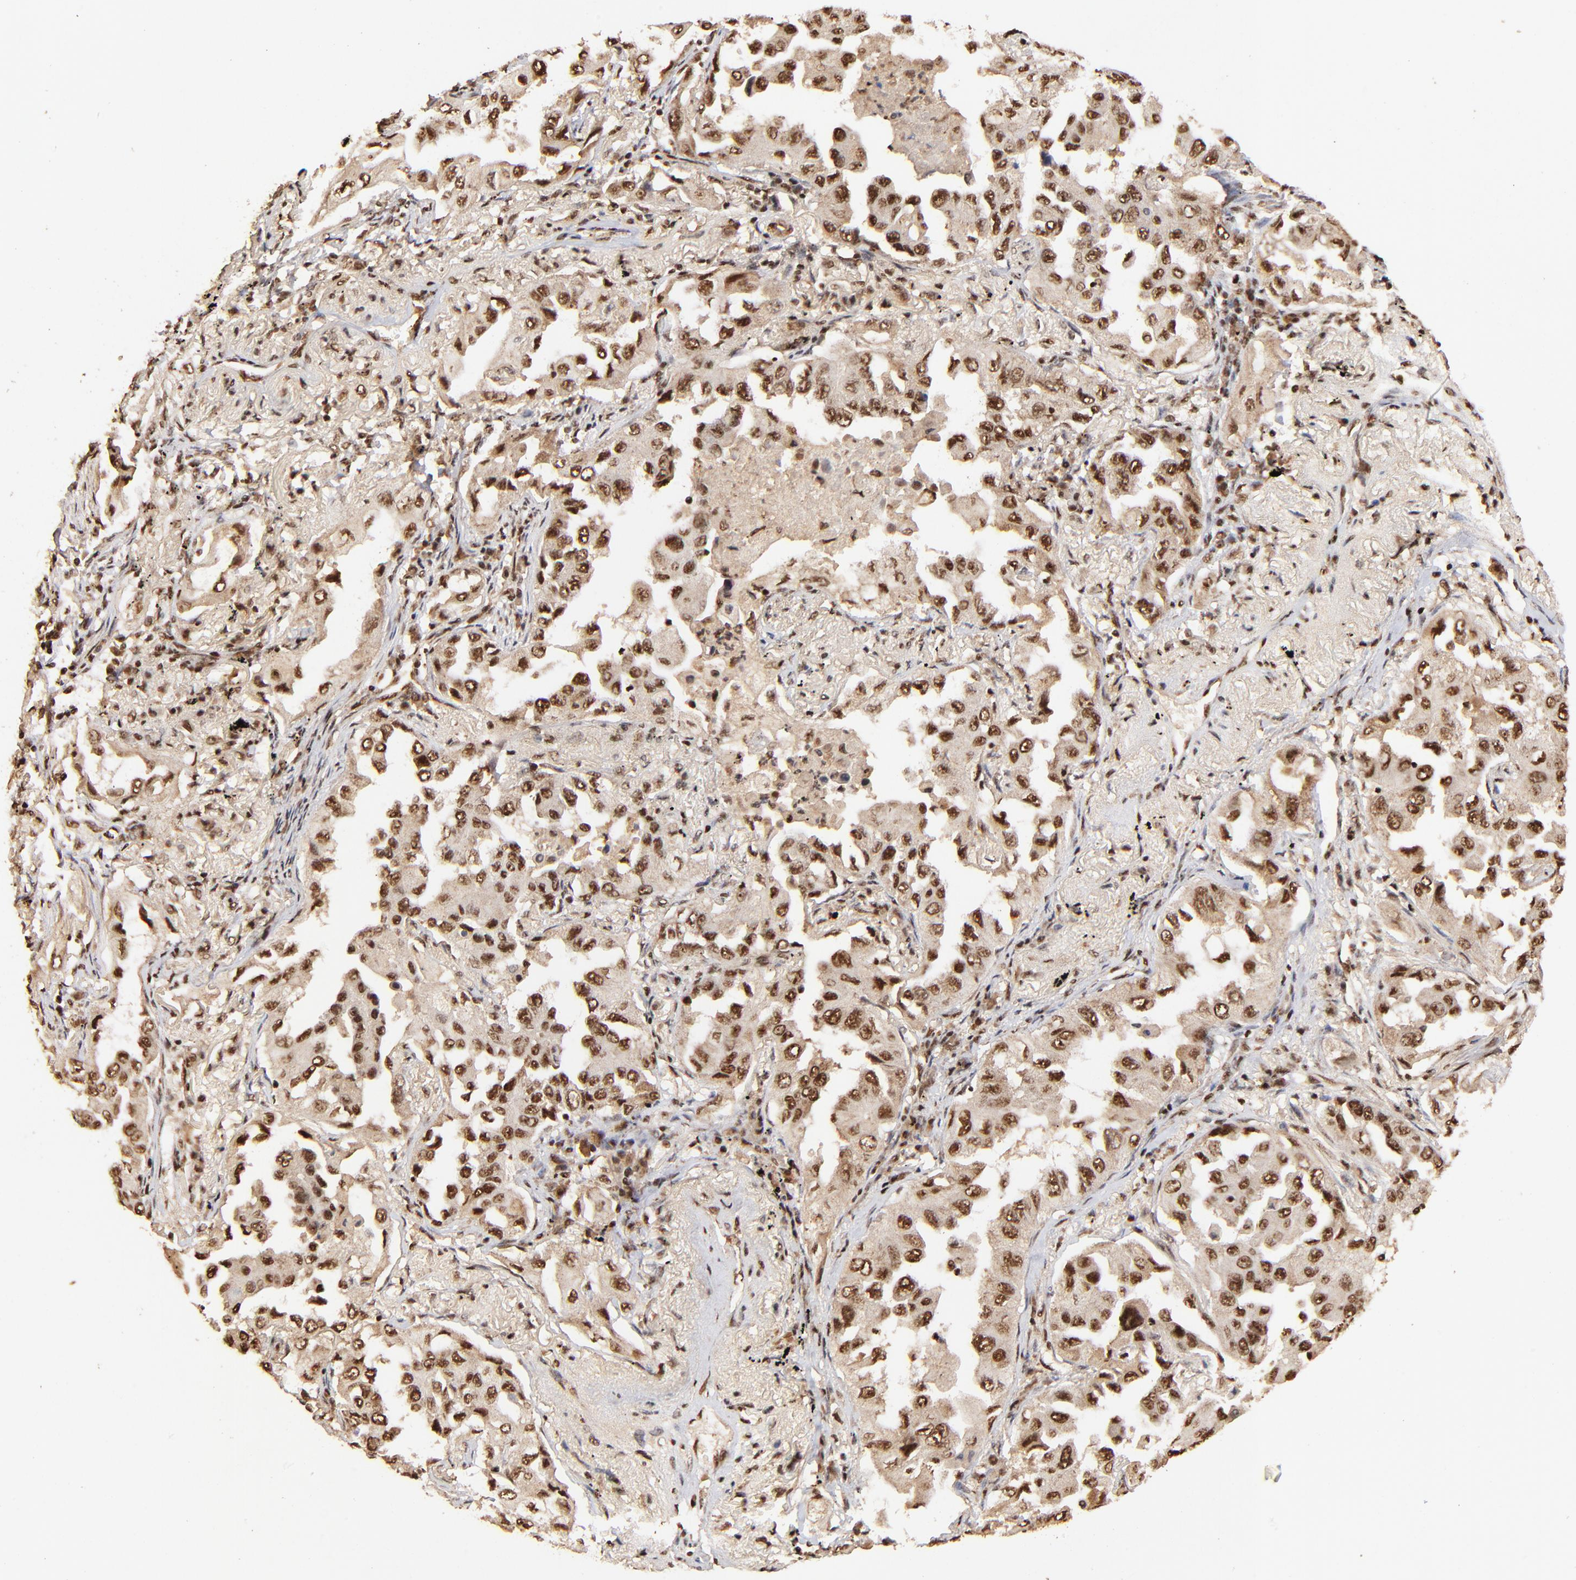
{"staining": {"intensity": "strong", "quantity": ">75%", "location": "cytoplasmic/membranous,nuclear"}, "tissue": "lung cancer", "cell_type": "Tumor cells", "image_type": "cancer", "snomed": [{"axis": "morphology", "description": "Adenocarcinoma, NOS"}, {"axis": "topography", "description": "Lung"}], "caption": "DAB immunohistochemical staining of lung cancer reveals strong cytoplasmic/membranous and nuclear protein expression in about >75% of tumor cells.", "gene": "MED12", "patient": {"sex": "female", "age": 65}}